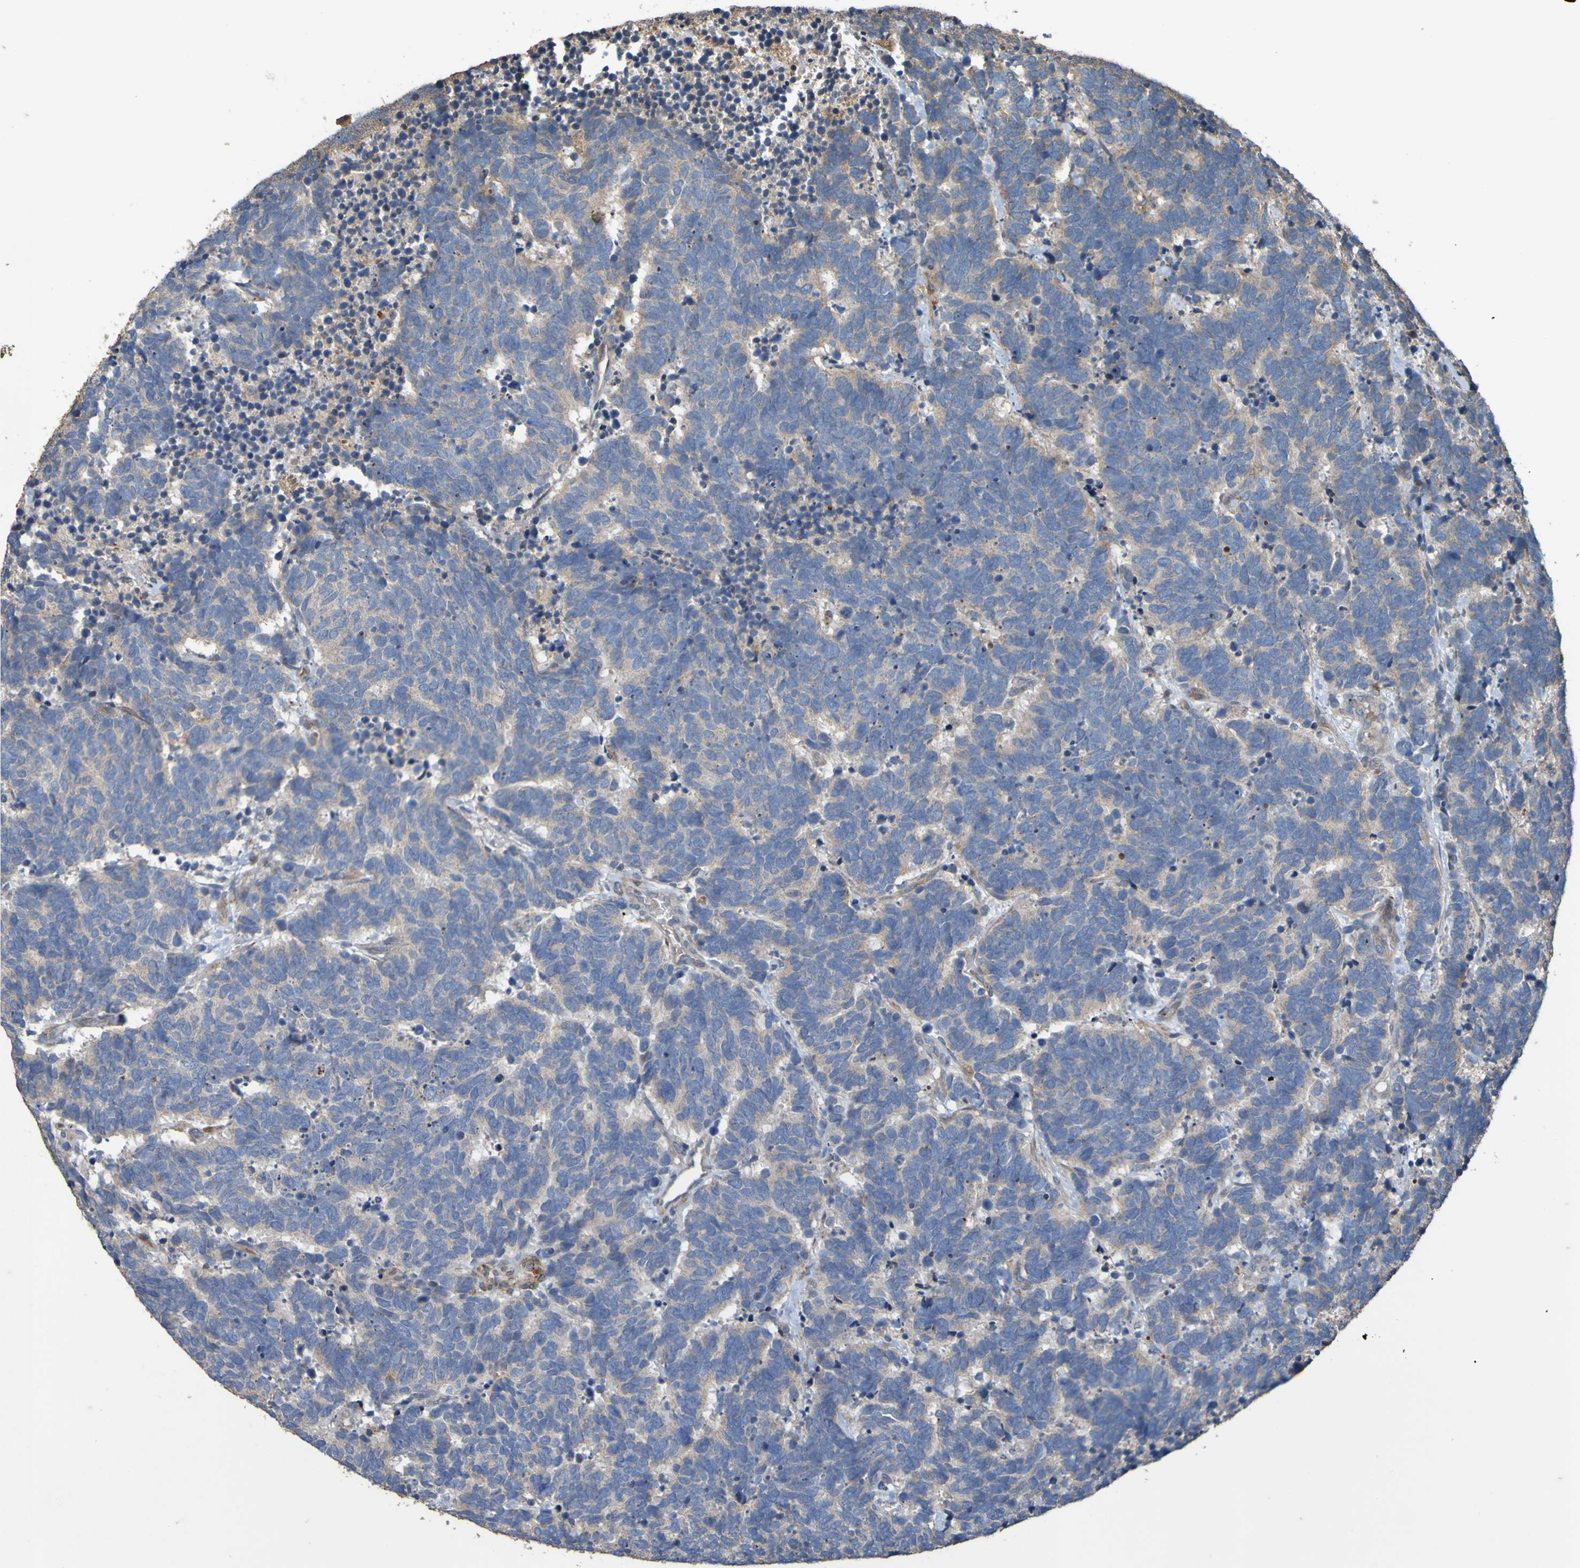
{"staining": {"intensity": "negative", "quantity": "none", "location": "none"}, "tissue": "carcinoid", "cell_type": "Tumor cells", "image_type": "cancer", "snomed": [{"axis": "morphology", "description": "Carcinoma, NOS"}, {"axis": "morphology", "description": "Carcinoid, malignant, NOS"}, {"axis": "topography", "description": "Urinary bladder"}], "caption": "A photomicrograph of carcinoid stained for a protein shows no brown staining in tumor cells.", "gene": "UCN", "patient": {"sex": "male", "age": 57}}